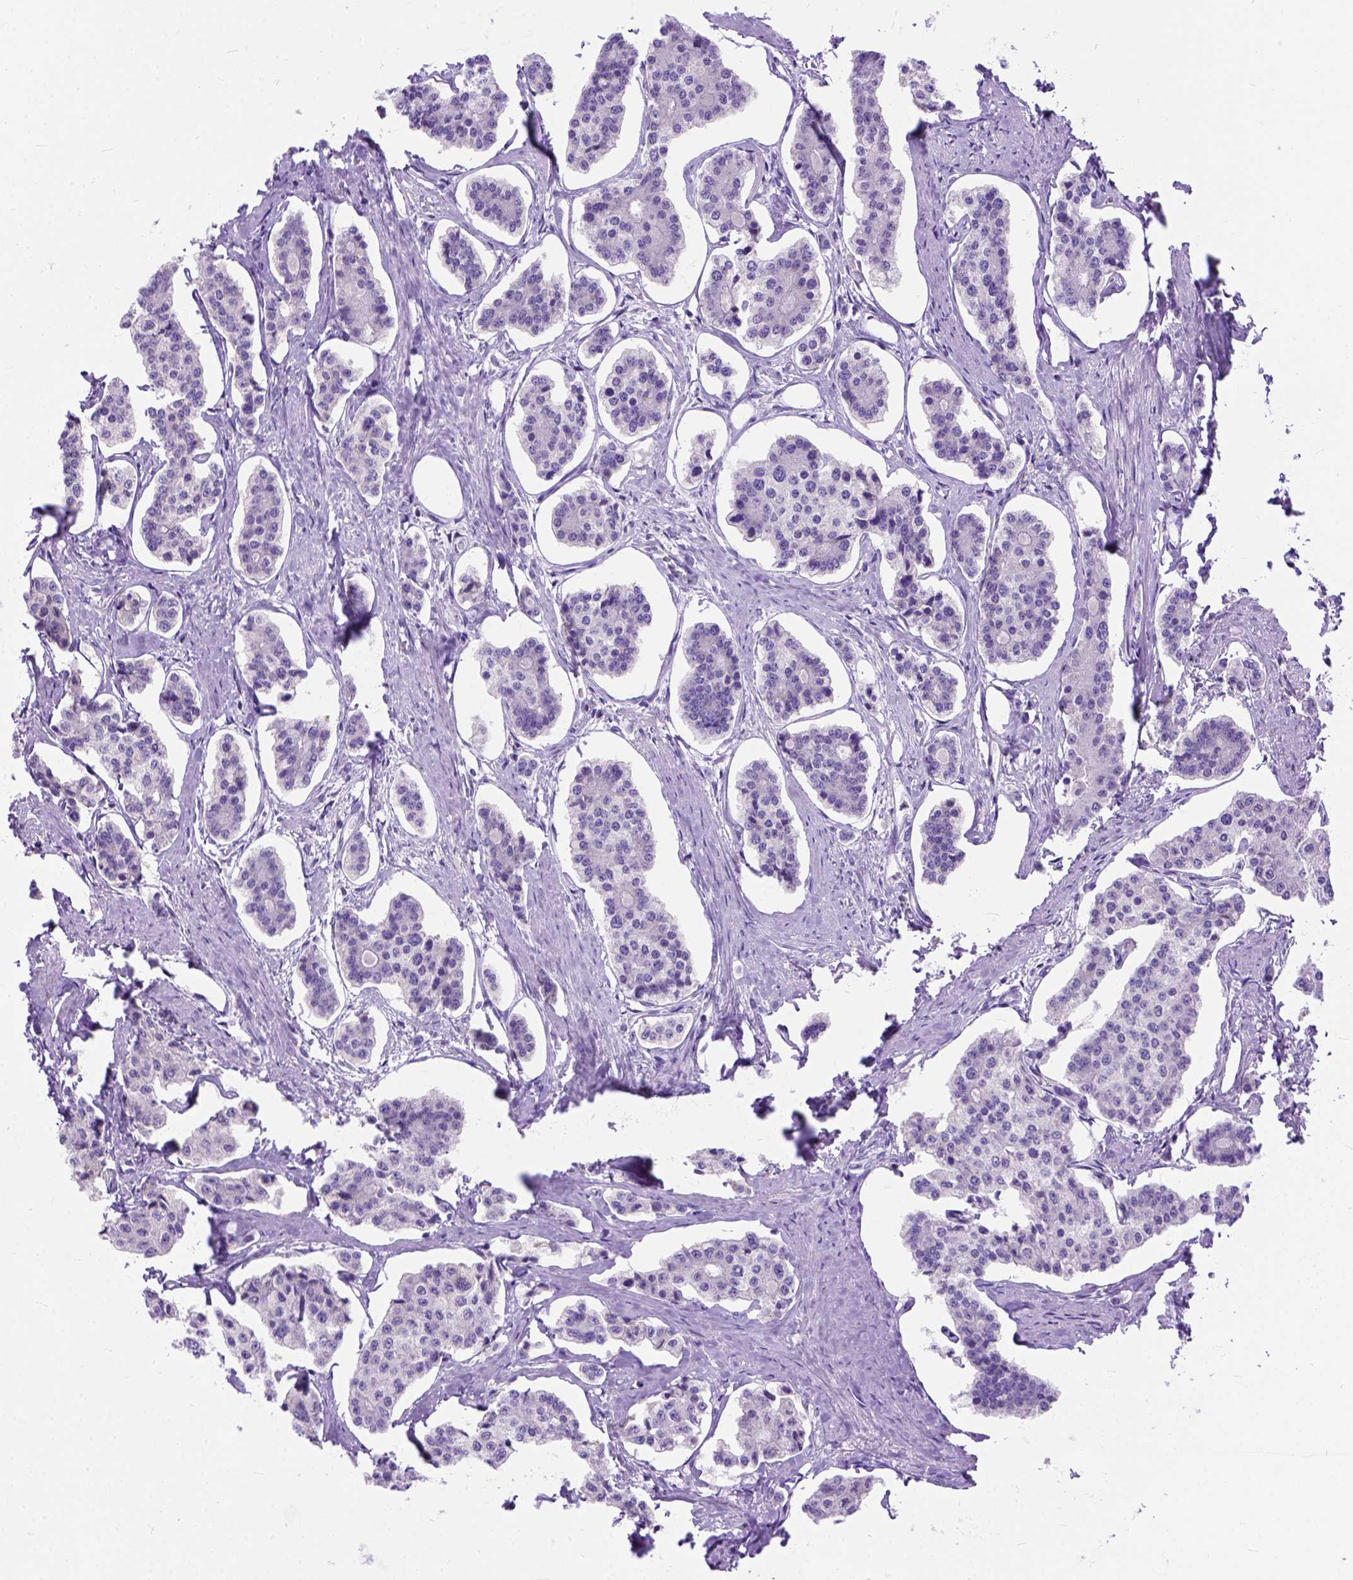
{"staining": {"intensity": "negative", "quantity": "none", "location": "none"}, "tissue": "carcinoid", "cell_type": "Tumor cells", "image_type": "cancer", "snomed": [{"axis": "morphology", "description": "Carcinoid, malignant, NOS"}, {"axis": "topography", "description": "Small intestine"}], "caption": "An immunohistochemistry (IHC) histopathology image of carcinoid (malignant) is shown. There is no staining in tumor cells of carcinoid (malignant).", "gene": "ODAD3", "patient": {"sex": "female", "age": 65}}